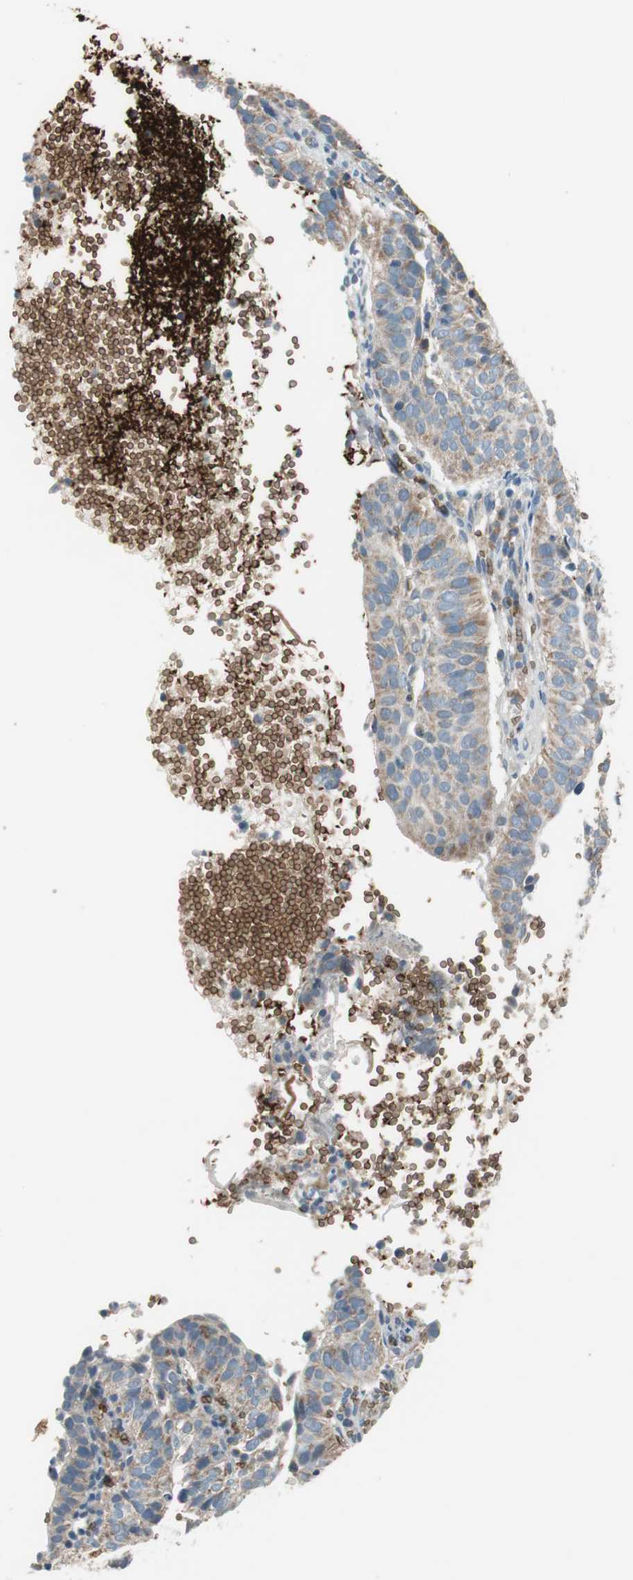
{"staining": {"intensity": "weak", "quantity": ">75%", "location": "cytoplasmic/membranous"}, "tissue": "cervical cancer", "cell_type": "Tumor cells", "image_type": "cancer", "snomed": [{"axis": "morphology", "description": "Squamous cell carcinoma, NOS"}, {"axis": "topography", "description": "Cervix"}], "caption": "About >75% of tumor cells in cervical squamous cell carcinoma show weak cytoplasmic/membranous protein expression as visualized by brown immunohistochemical staining.", "gene": "GYPC", "patient": {"sex": "female", "age": 39}}